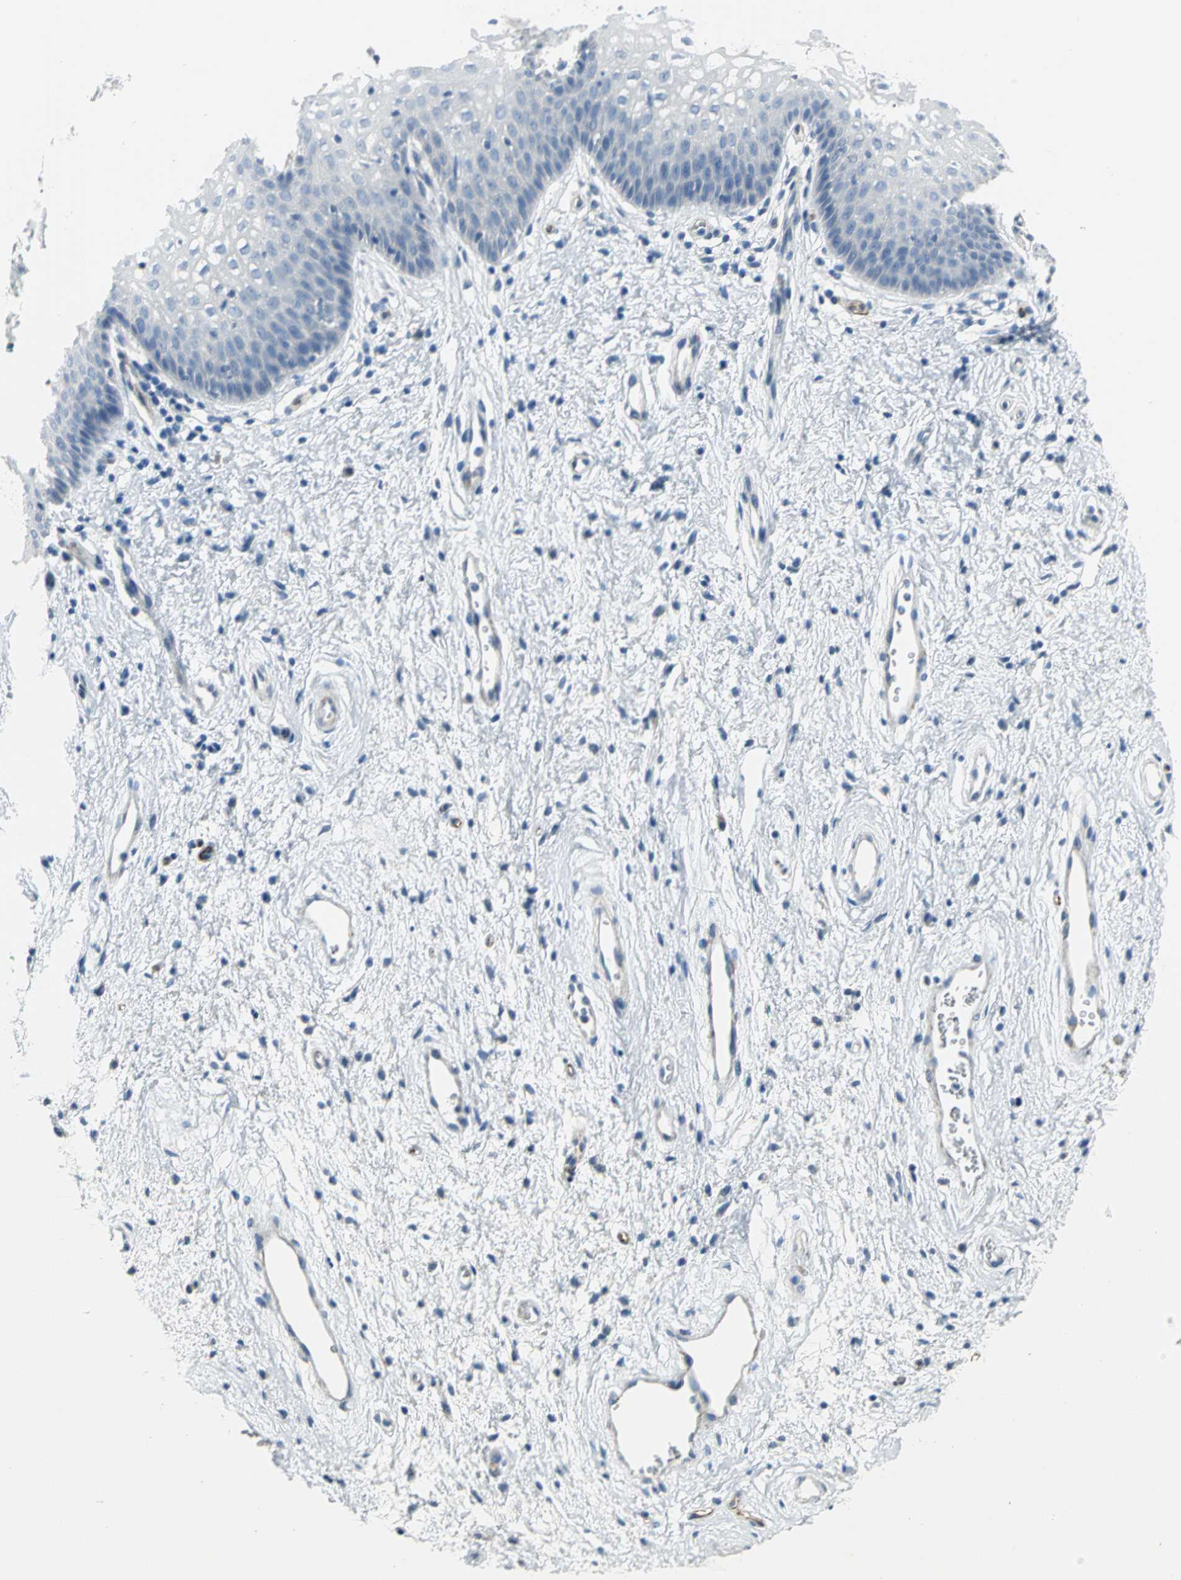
{"staining": {"intensity": "negative", "quantity": "none", "location": "none"}, "tissue": "vagina", "cell_type": "Squamous epithelial cells", "image_type": "normal", "snomed": [{"axis": "morphology", "description": "Normal tissue, NOS"}, {"axis": "topography", "description": "Vagina"}], "caption": "Squamous epithelial cells show no significant protein positivity in normal vagina. Brightfield microscopy of IHC stained with DAB (brown) and hematoxylin (blue), captured at high magnification.", "gene": "ALOX15", "patient": {"sex": "female", "age": 34}}